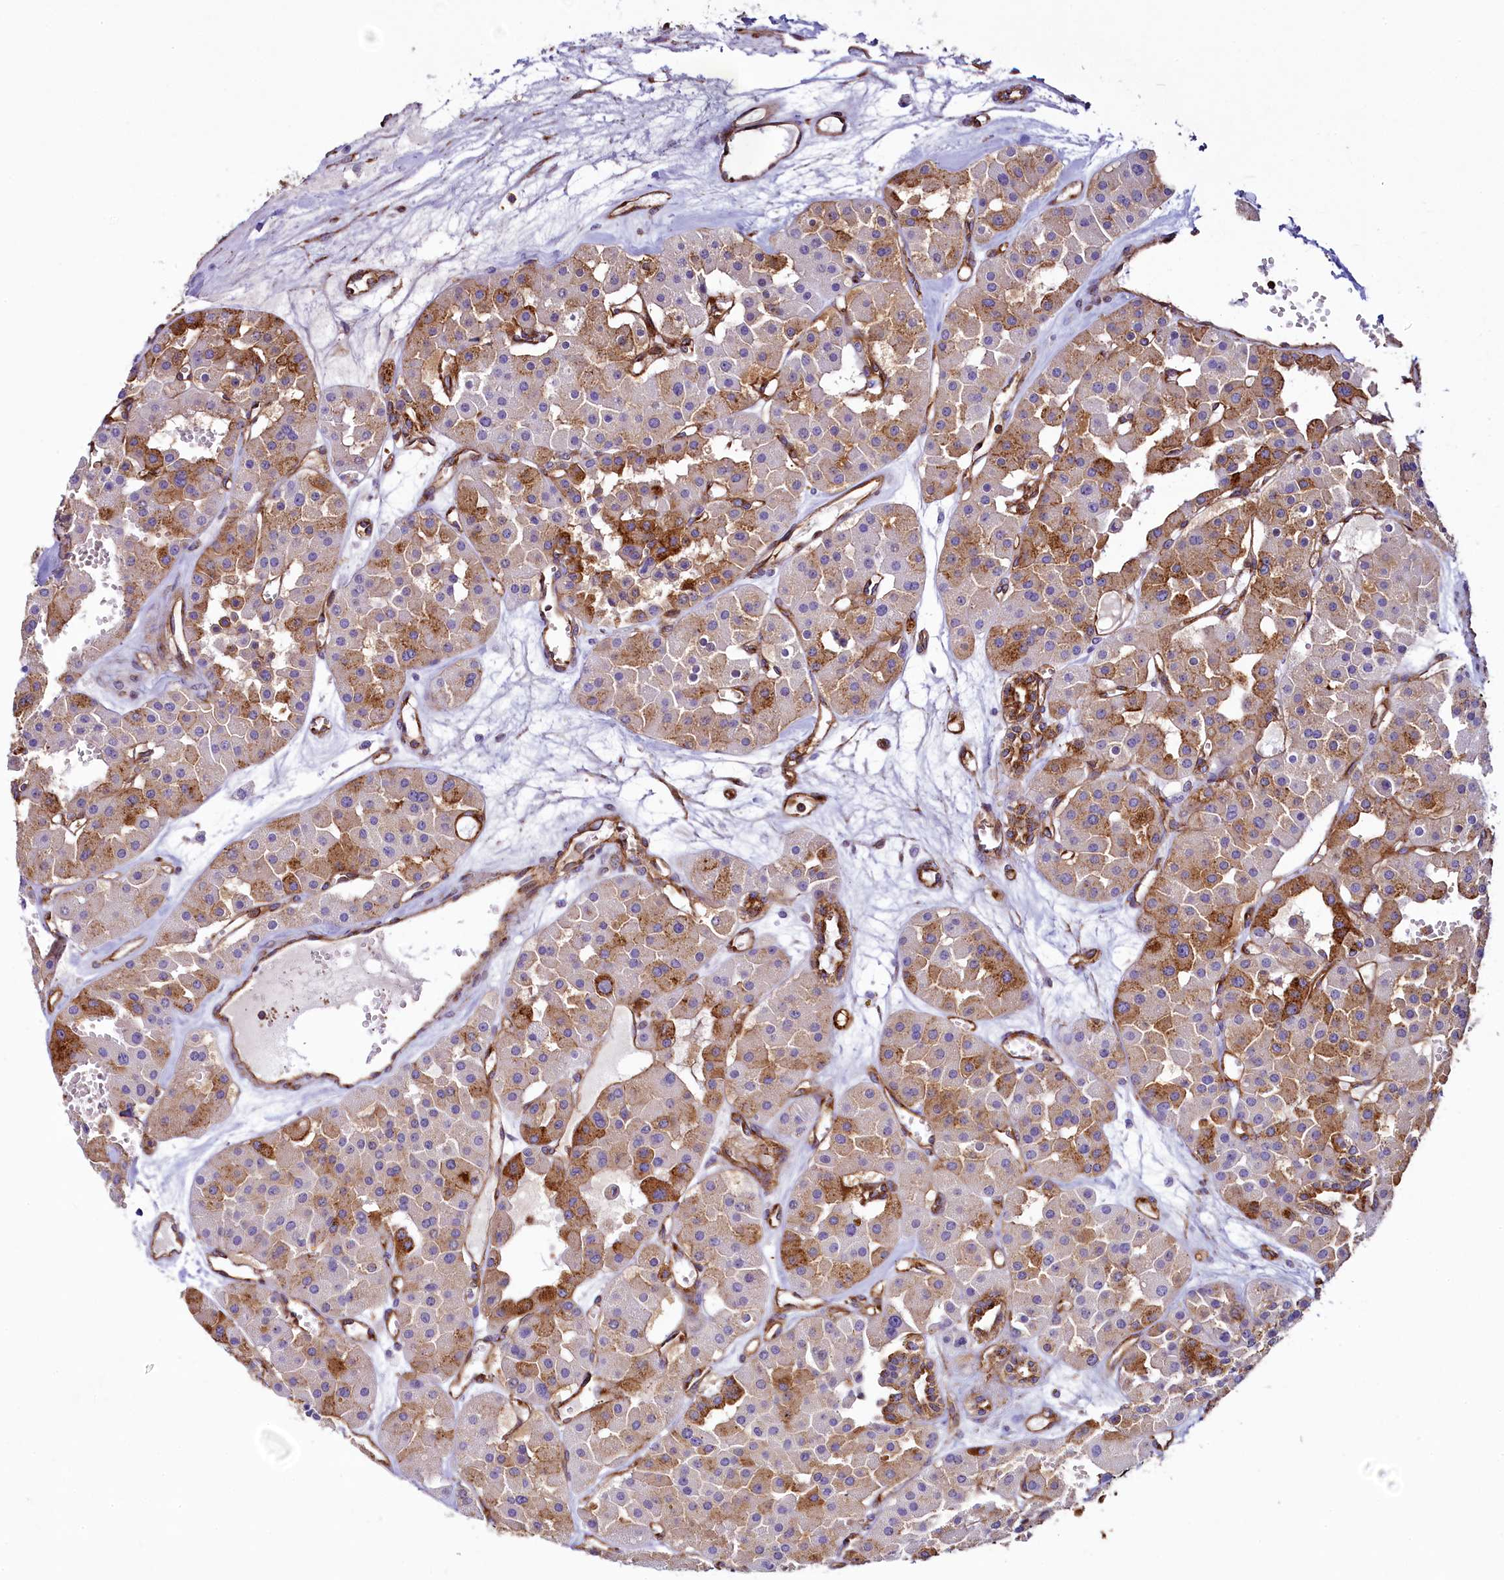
{"staining": {"intensity": "moderate", "quantity": ">75%", "location": "cytoplasmic/membranous"}, "tissue": "renal cancer", "cell_type": "Tumor cells", "image_type": "cancer", "snomed": [{"axis": "morphology", "description": "Carcinoma, NOS"}, {"axis": "topography", "description": "Kidney"}], "caption": "IHC (DAB) staining of human renal carcinoma shows moderate cytoplasmic/membranous protein expression in about >75% of tumor cells.", "gene": "GPR21", "patient": {"sex": "female", "age": 75}}